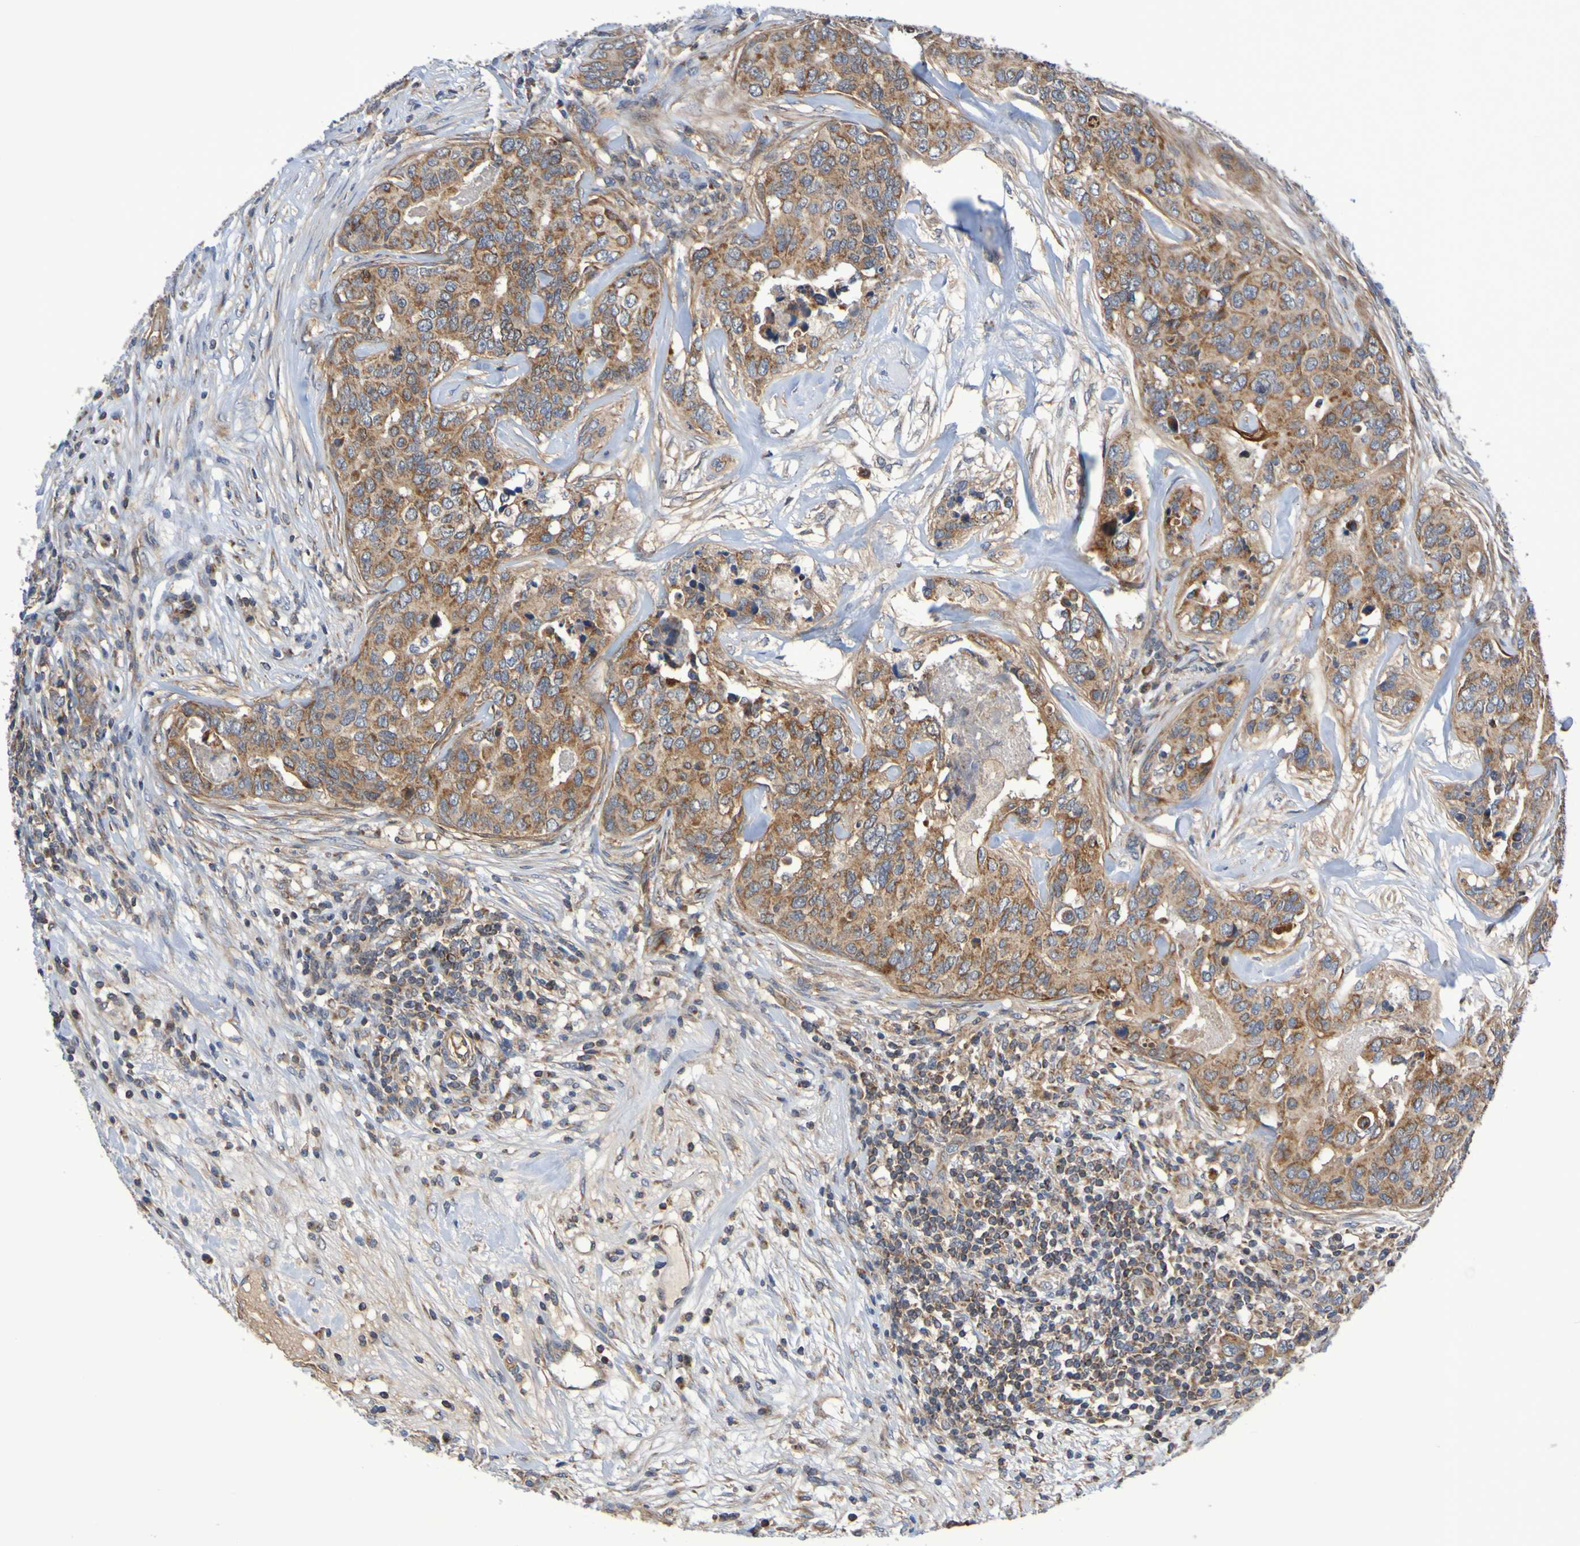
{"staining": {"intensity": "moderate", "quantity": ">75%", "location": "cytoplasmic/membranous"}, "tissue": "breast cancer", "cell_type": "Tumor cells", "image_type": "cancer", "snomed": [{"axis": "morphology", "description": "Lobular carcinoma"}, {"axis": "topography", "description": "Breast"}], "caption": "Lobular carcinoma (breast) stained for a protein (brown) demonstrates moderate cytoplasmic/membranous positive expression in about >75% of tumor cells.", "gene": "CCDC51", "patient": {"sex": "female", "age": 59}}